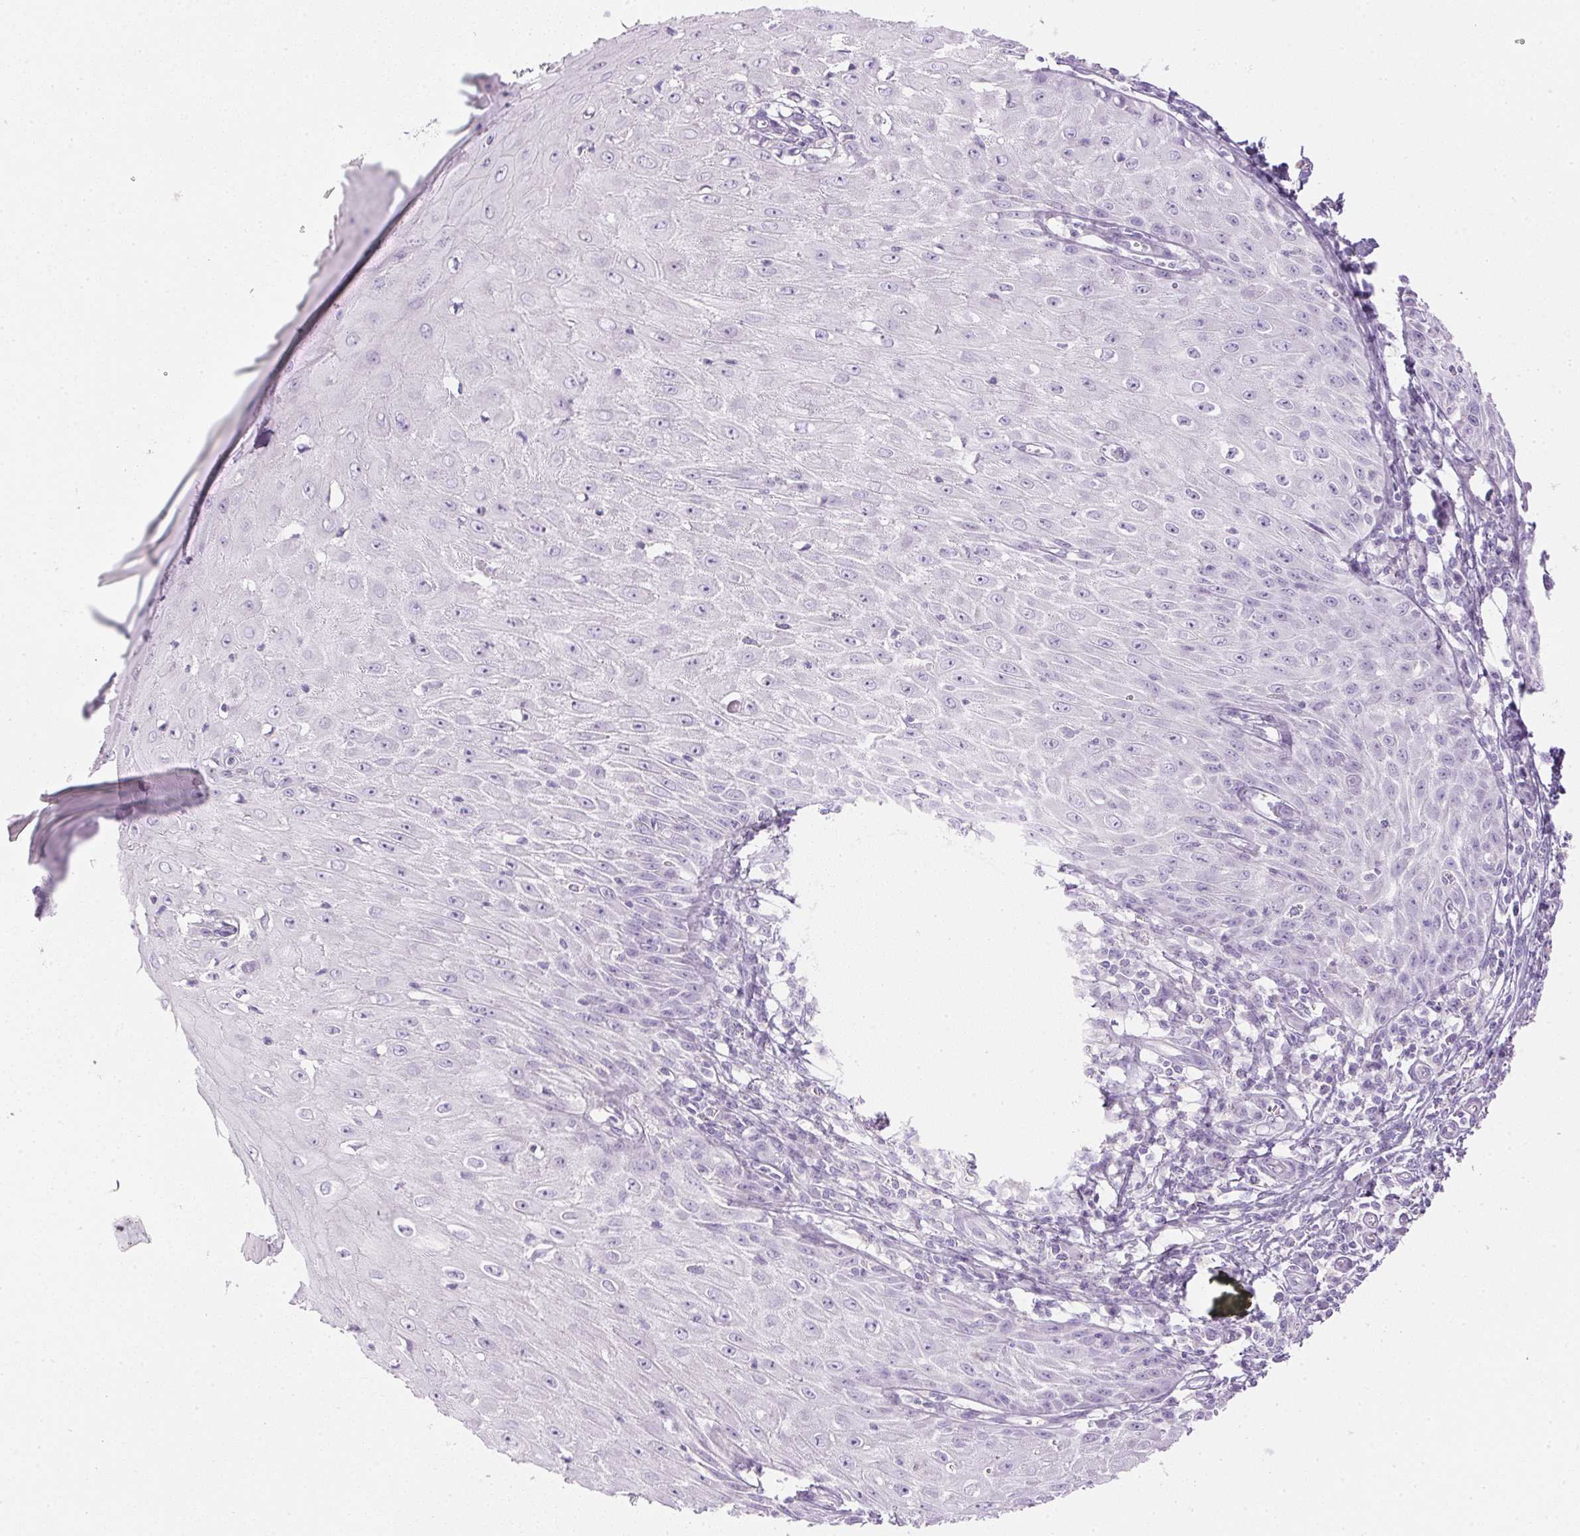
{"staining": {"intensity": "negative", "quantity": "none", "location": "none"}, "tissue": "skin cancer", "cell_type": "Tumor cells", "image_type": "cancer", "snomed": [{"axis": "morphology", "description": "Squamous cell carcinoma, NOS"}, {"axis": "topography", "description": "Skin"}], "caption": "High power microscopy micrograph of an IHC photomicrograph of skin squamous cell carcinoma, revealing no significant expression in tumor cells.", "gene": "ATP6V1G3", "patient": {"sex": "female", "age": 73}}